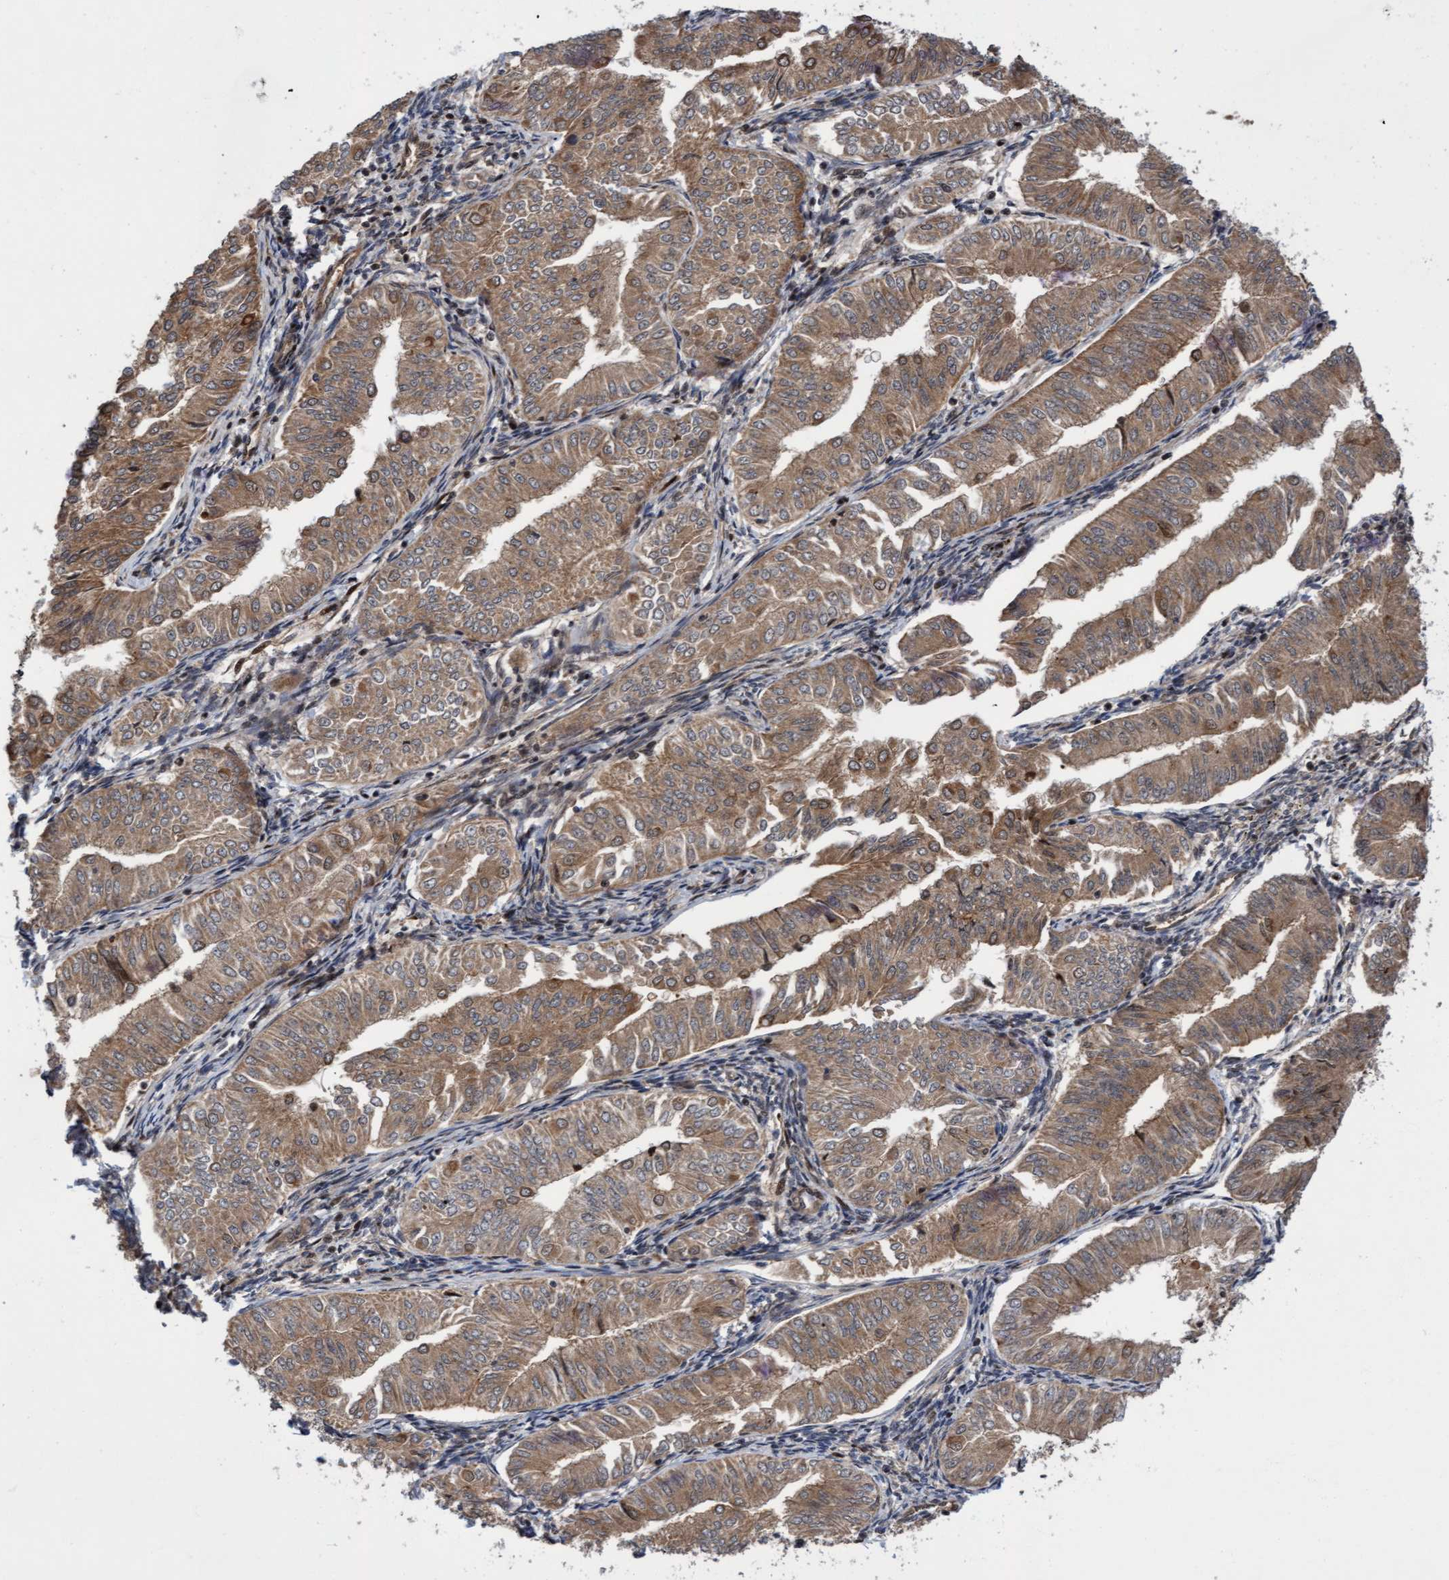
{"staining": {"intensity": "moderate", "quantity": ">75%", "location": "cytoplasmic/membranous"}, "tissue": "endometrial cancer", "cell_type": "Tumor cells", "image_type": "cancer", "snomed": [{"axis": "morphology", "description": "Normal tissue, NOS"}, {"axis": "morphology", "description": "Adenocarcinoma, NOS"}, {"axis": "topography", "description": "Endometrium"}], "caption": "There is medium levels of moderate cytoplasmic/membranous positivity in tumor cells of endometrial adenocarcinoma, as demonstrated by immunohistochemical staining (brown color).", "gene": "ITFG1", "patient": {"sex": "female", "age": 53}}